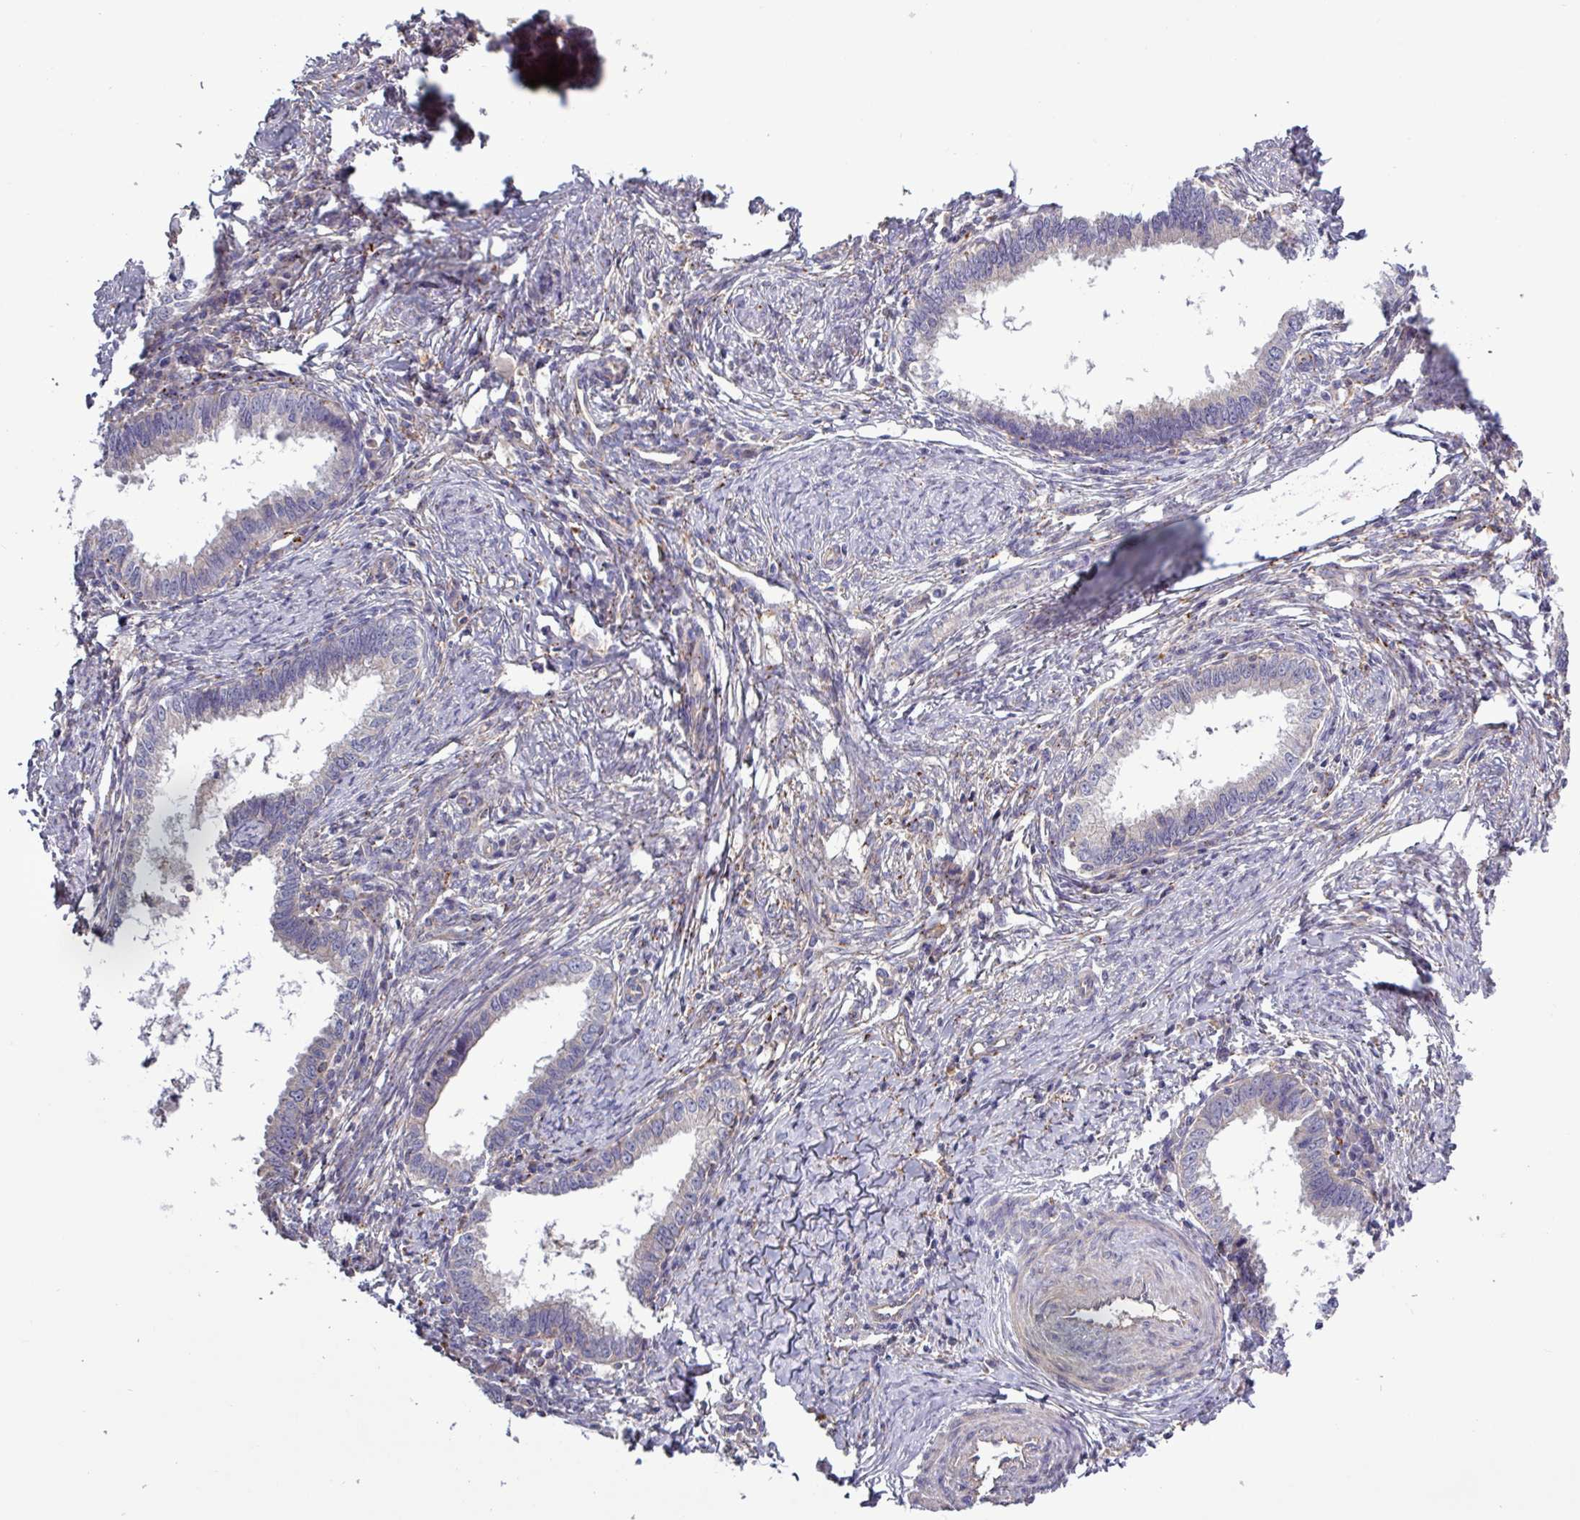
{"staining": {"intensity": "negative", "quantity": "none", "location": "none"}, "tissue": "cervical cancer", "cell_type": "Tumor cells", "image_type": "cancer", "snomed": [{"axis": "morphology", "description": "Adenocarcinoma, NOS"}, {"axis": "topography", "description": "Cervix"}], "caption": "Tumor cells are negative for protein expression in human adenocarcinoma (cervical).", "gene": "PLIN2", "patient": {"sex": "female", "age": 36}}